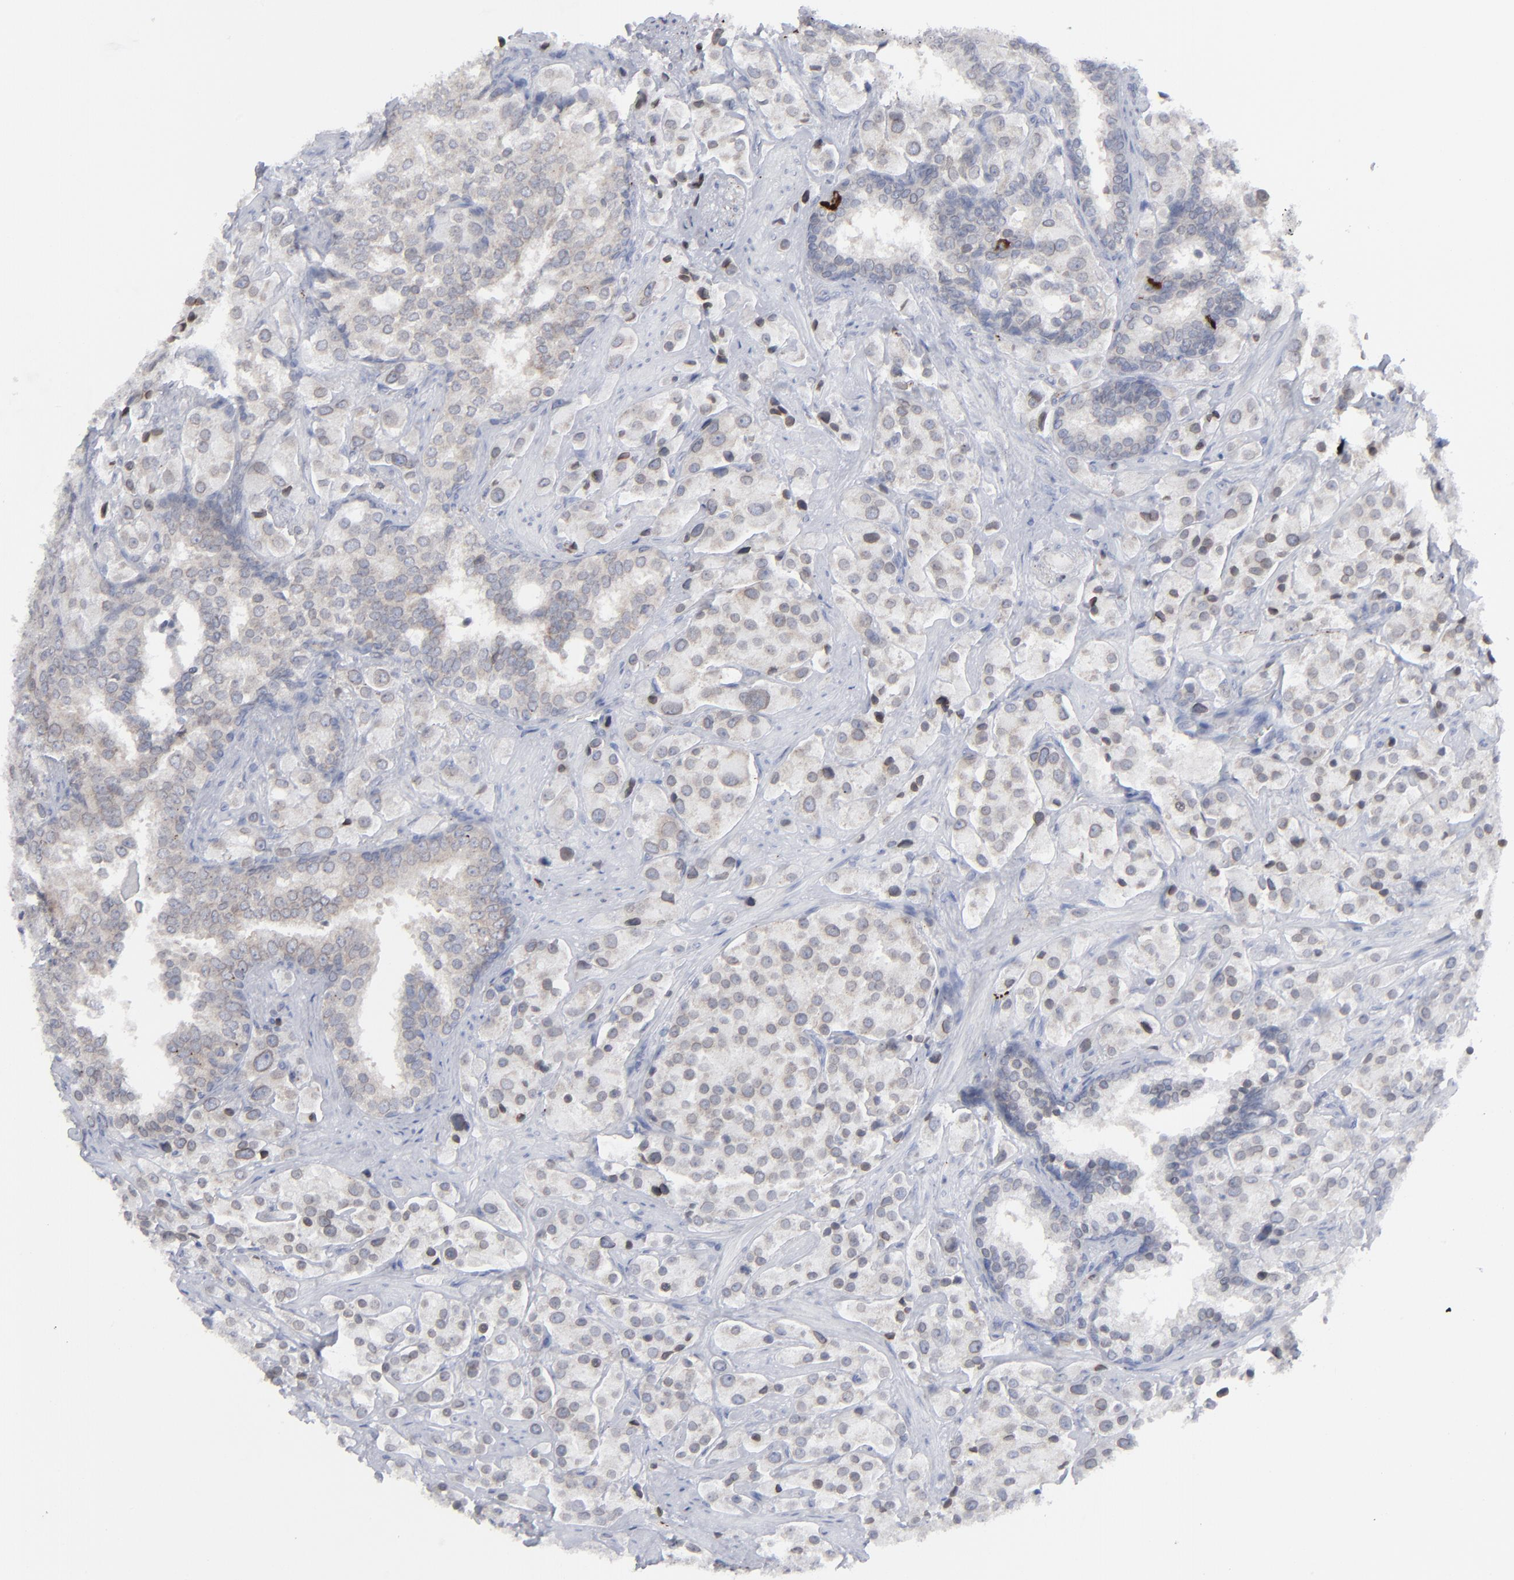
{"staining": {"intensity": "weak", "quantity": "25%-75%", "location": "cytoplasmic/membranous"}, "tissue": "prostate cancer", "cell_type": "Tumor cells", "image_type": "cancer", "snomed": [{"axis": "morphology", "description": "Adenocarcinoma, Medium grade"}, {"axis": "topography", "description": "Prostate"}], "caption": "Approximately 25%-75% of tumor cells in prostate cancer (adenocarcinoma (medium-grade)) reveal weak cytoplasmic/membranous protein staining as visualized by brown immunohistochemical staining.", "gene": "NUP88", "patient": {"sex": "male", "age": 70}}